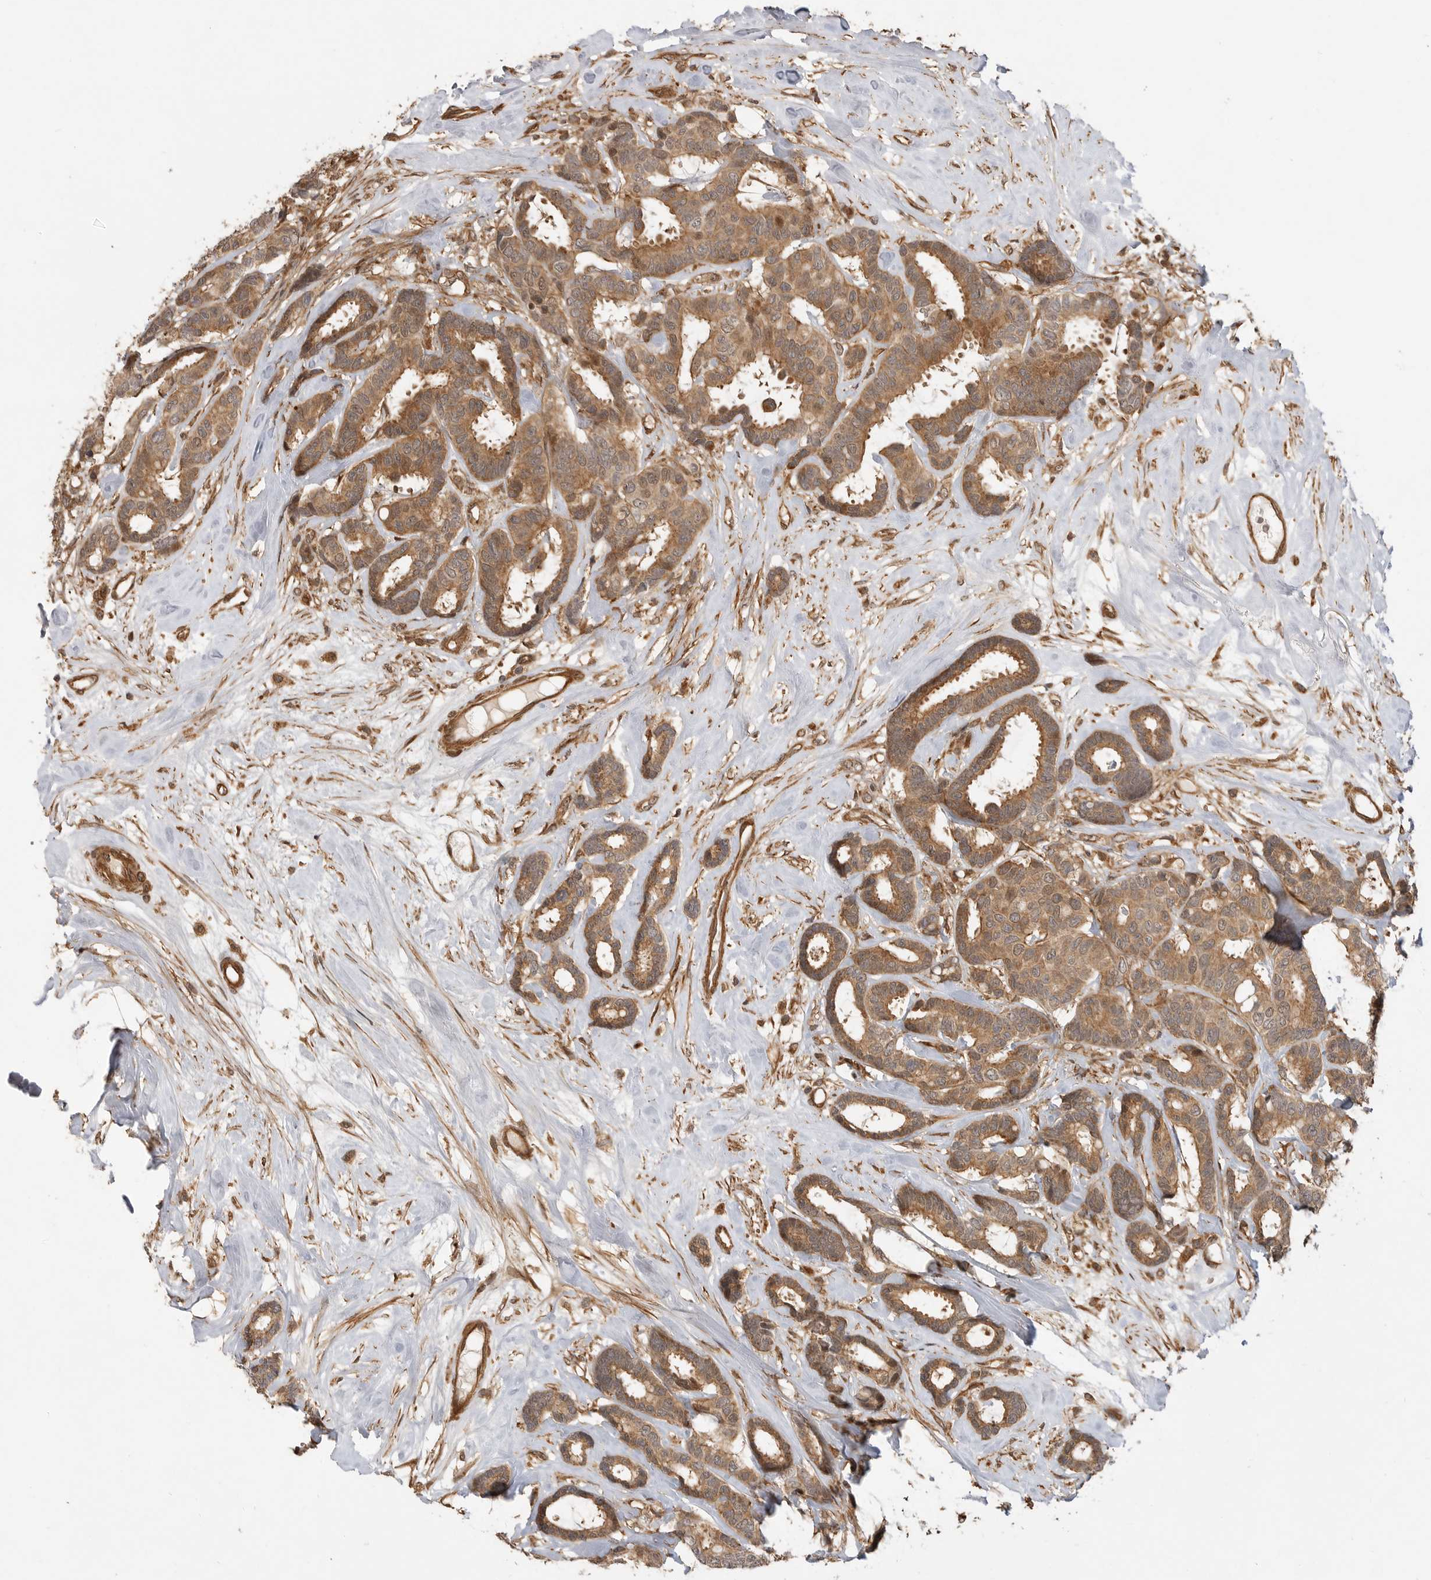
{"staining": {"intensity": "moderate", "quantity": ">75%", "location": "cytoplasmic/membranous"}, "tissue": "breast cancer", "cell_type": "Tumor cells", "image_type": "cancer", "snomed": [{"axis": "morphology", "description": "Duct carcinoma"}, {"axis": "topography", "description": "Breast"}], "caption": "Breast invasive ductal carcinoma stained for a protein reveals moderate cytoplasmic/membranous positivity in tumor cells.", "gene": "ADPRS", "patient": {"sex": "female", "age": 87}}